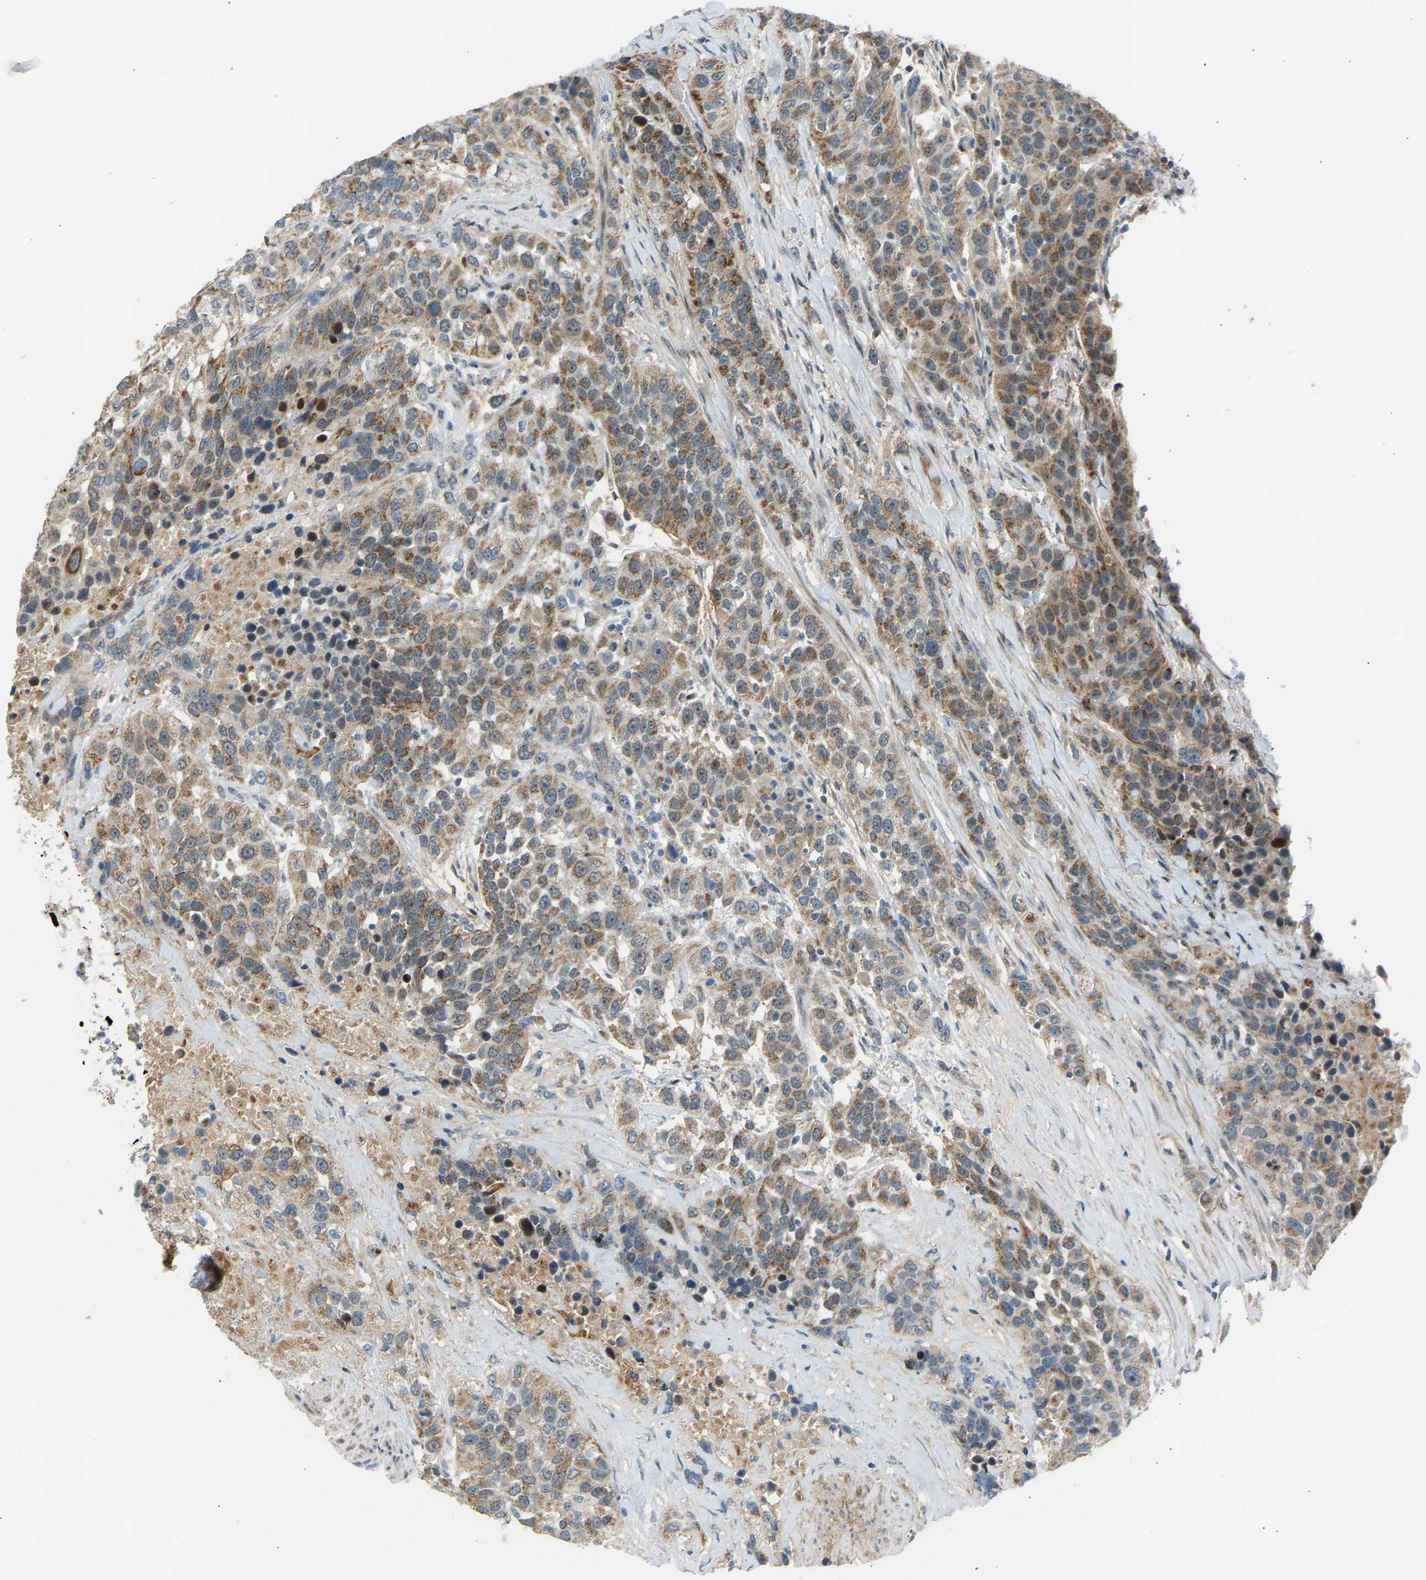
{"staining": {"intensity": "moderate", "quantity": ">75%", "location": "cytoplasmic/membranous"}, "tissue": "urothelial cancer", "cell_type": "Tumor cells", "image_type": "cancer", "snomed": [{"axis": "morphology", "description": "Urothelial carcinoma, High grade"}, {"axis": "topography", "description": "Urinary bladder"}], "caption": "About >75% of tumor cells in urothelial cancer reveal moderate cytoplasmic/membranous protein positivity as visualized by brown immunohistochemical staining.", "gene": "VPS41", "patient": {"sex": "female", "age": 80}}